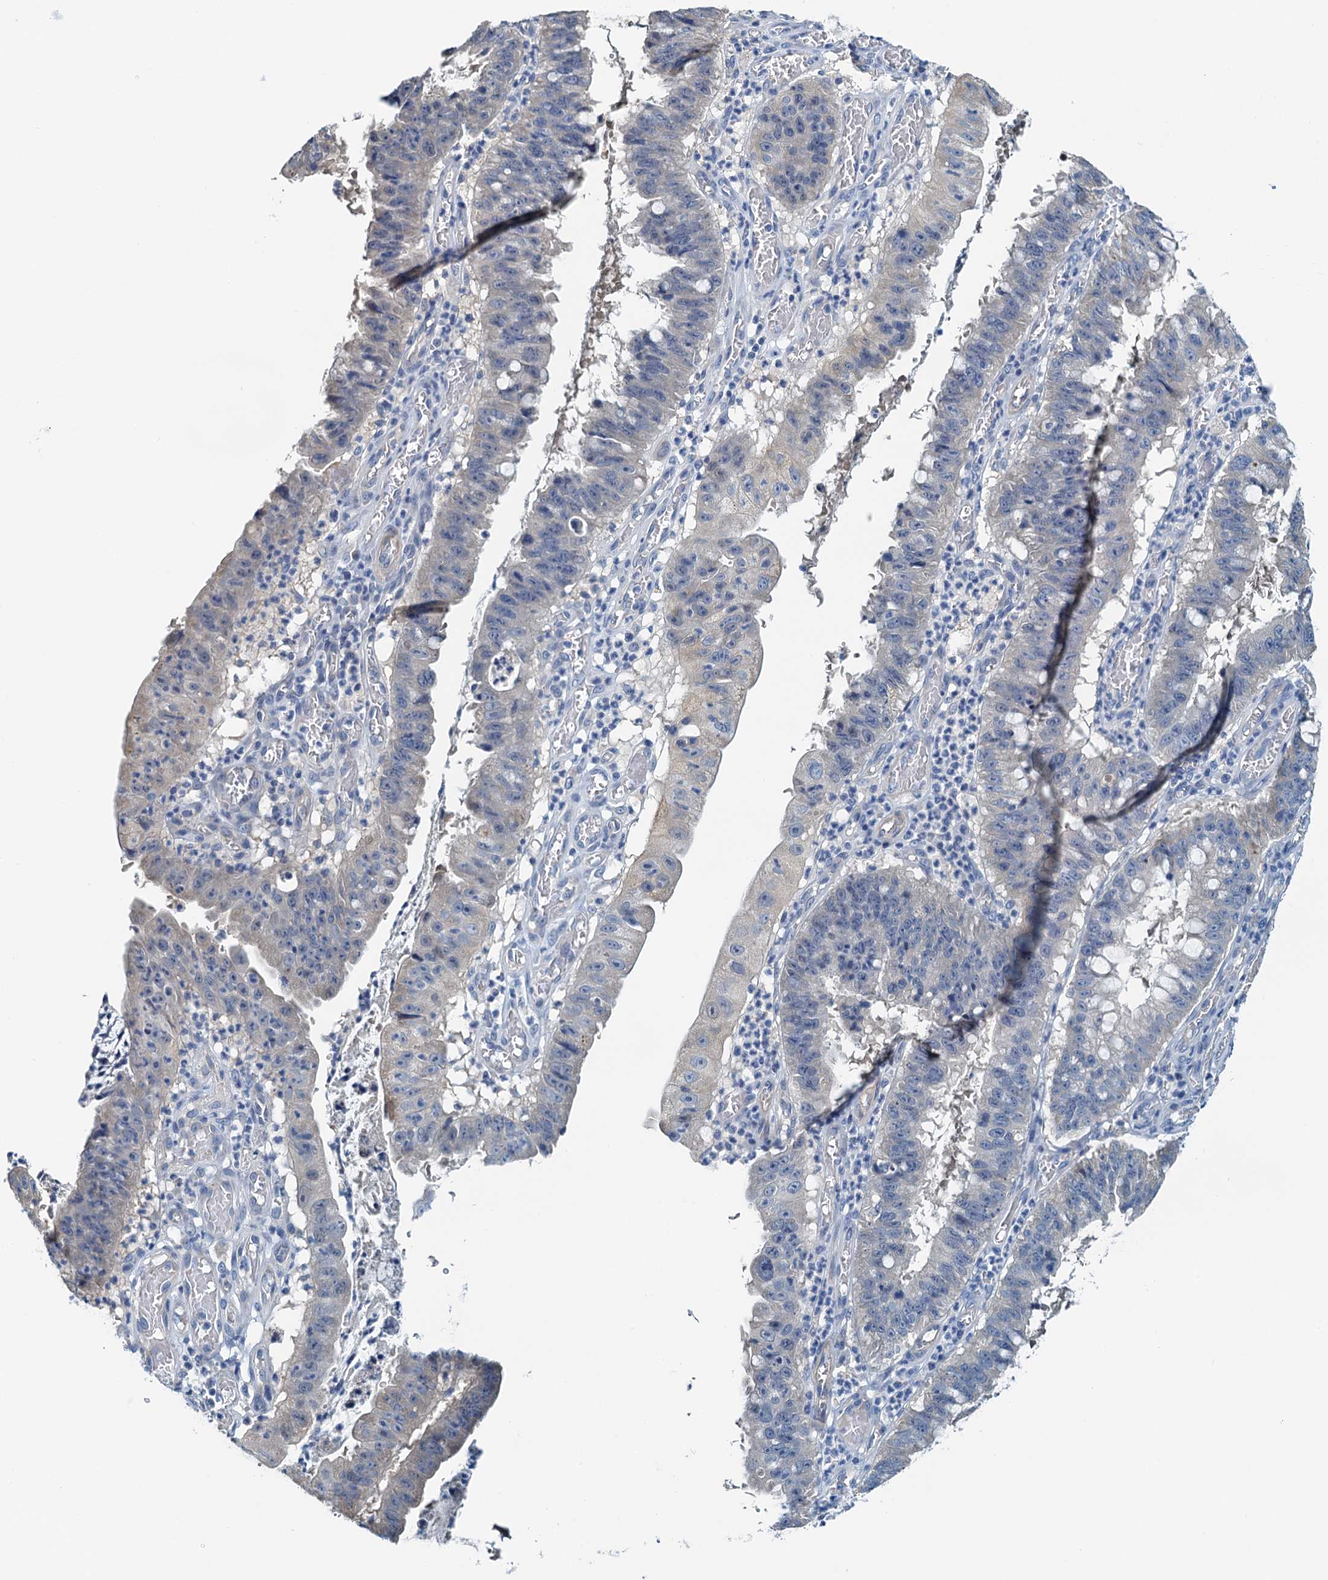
{"staining": {"intensity": "negative", "quantity": "none", "location": "none"}, "tissue": "stomach cancer", "cell_type": "Tumor cells", "image_type": "cancer", "snomed": [{"axis": "morphology", "description": "Adenocarcinoma, NOS"}, {"axis": "topography", "description": "Stomach"}], "caption": "IHC of adenocarcinoma (stomach) displays no staining in tumor cells. (Stains: DAB IHC with hematoxylin counter stain, Microscopy: brightfield microscopy at high magnification).", "gene": "DTD1", "patient": {"sex": "male", "age": 59}}